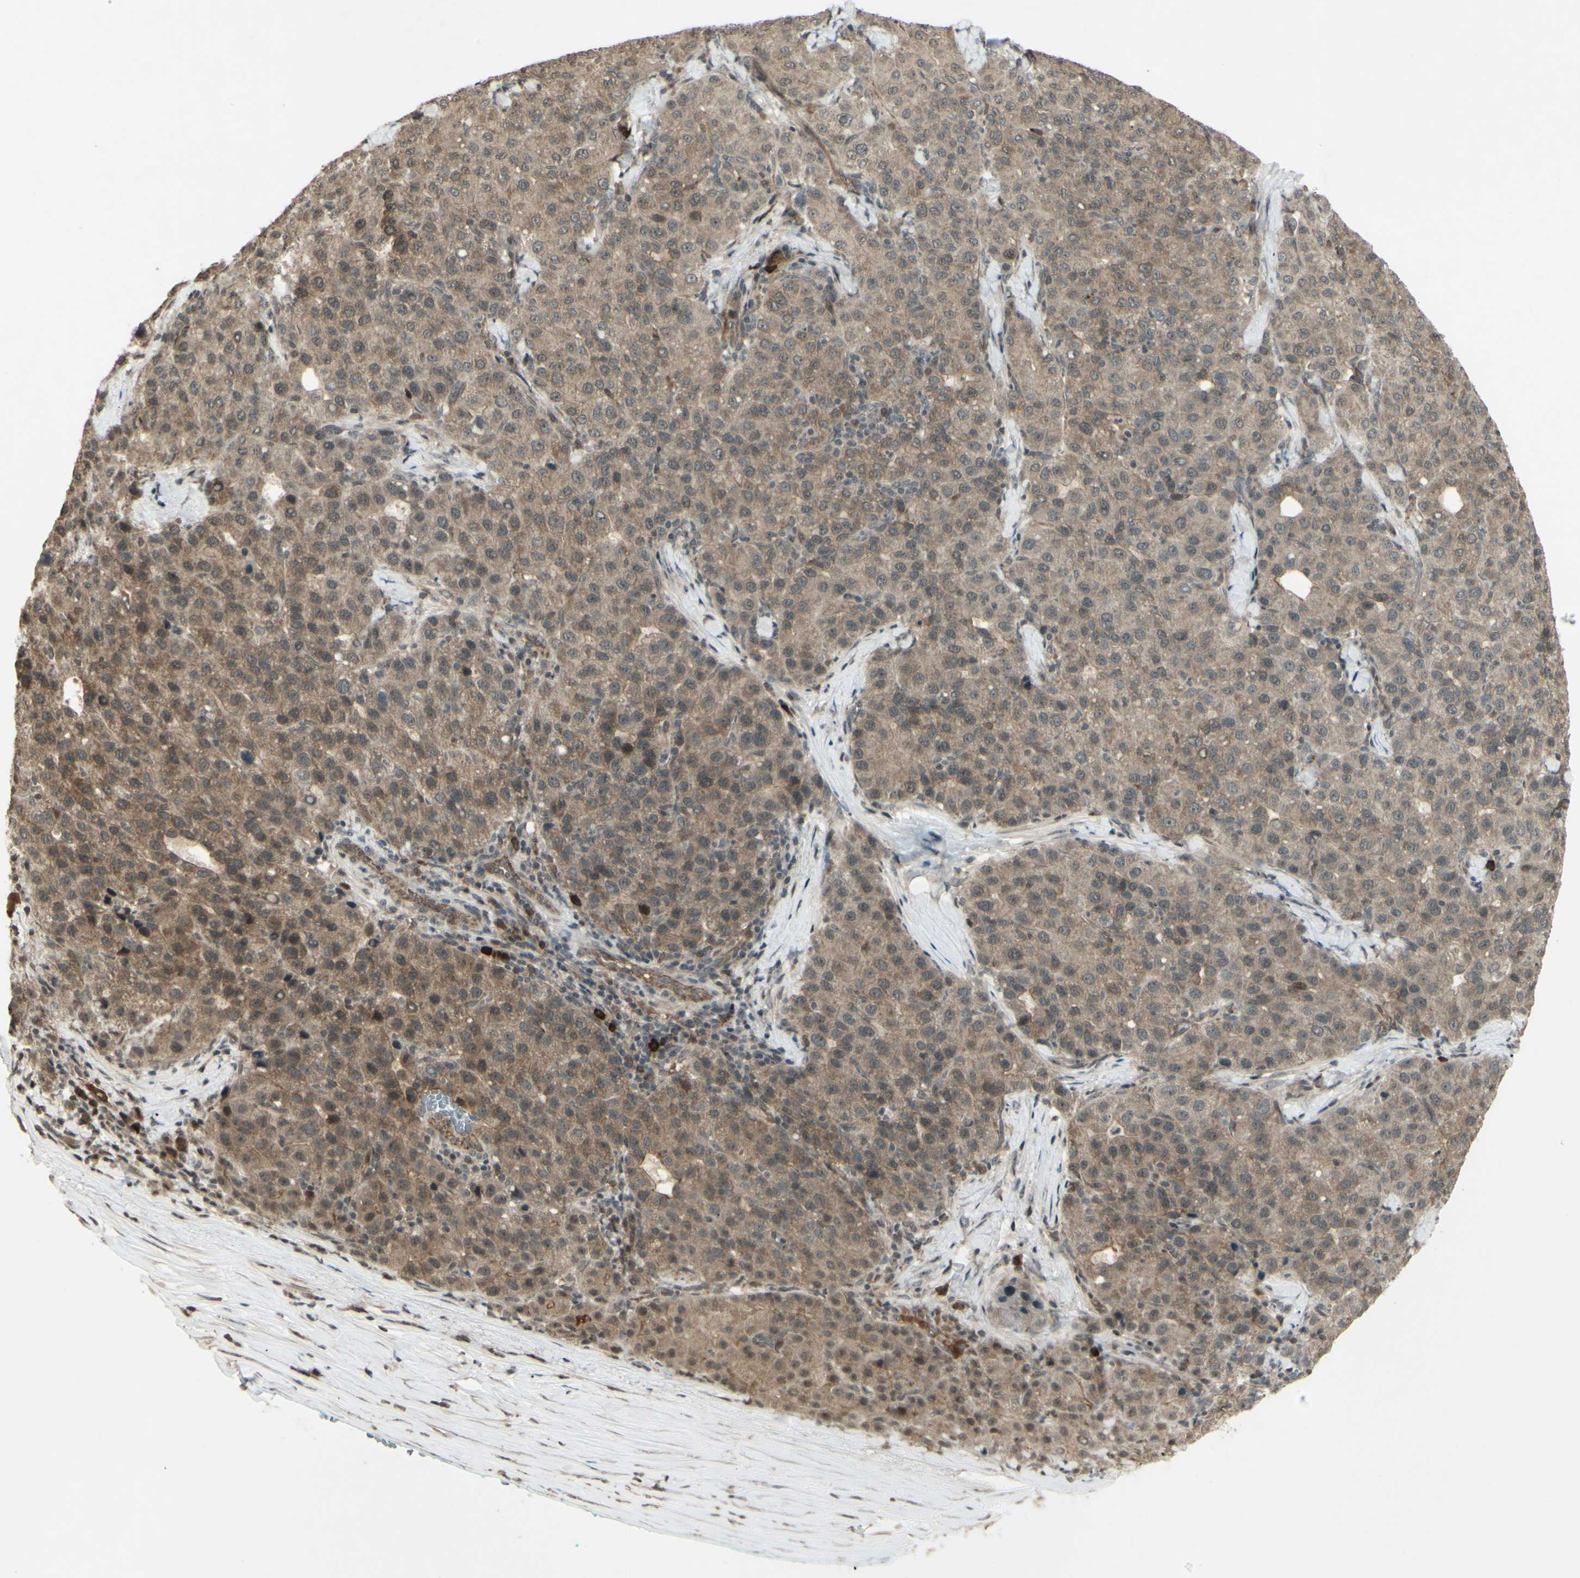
{"staining": {"intensity": "weak", "quantity": ">75%", "location": "cytoplasmic/membranous"}, "tissue": "liver cancer", "cell_type": "Tumor cells", "image_type": "cancer", "snomed": [{"axis": "morphology", "description": "Carcinoma, Hepatocellular, NOS"}, {"axis": "topography", "description": "Liver"}], "caption": "Immunohistochemistry photomicrograph of human liver hepatocellular carcinoma stained for a protein (brown), which displays low levels of weak cytoplasmic/membranous expression in about >75% of tumor cells.", "gene": "BLNK", "patient": {"sex": "male", "age": 65}}